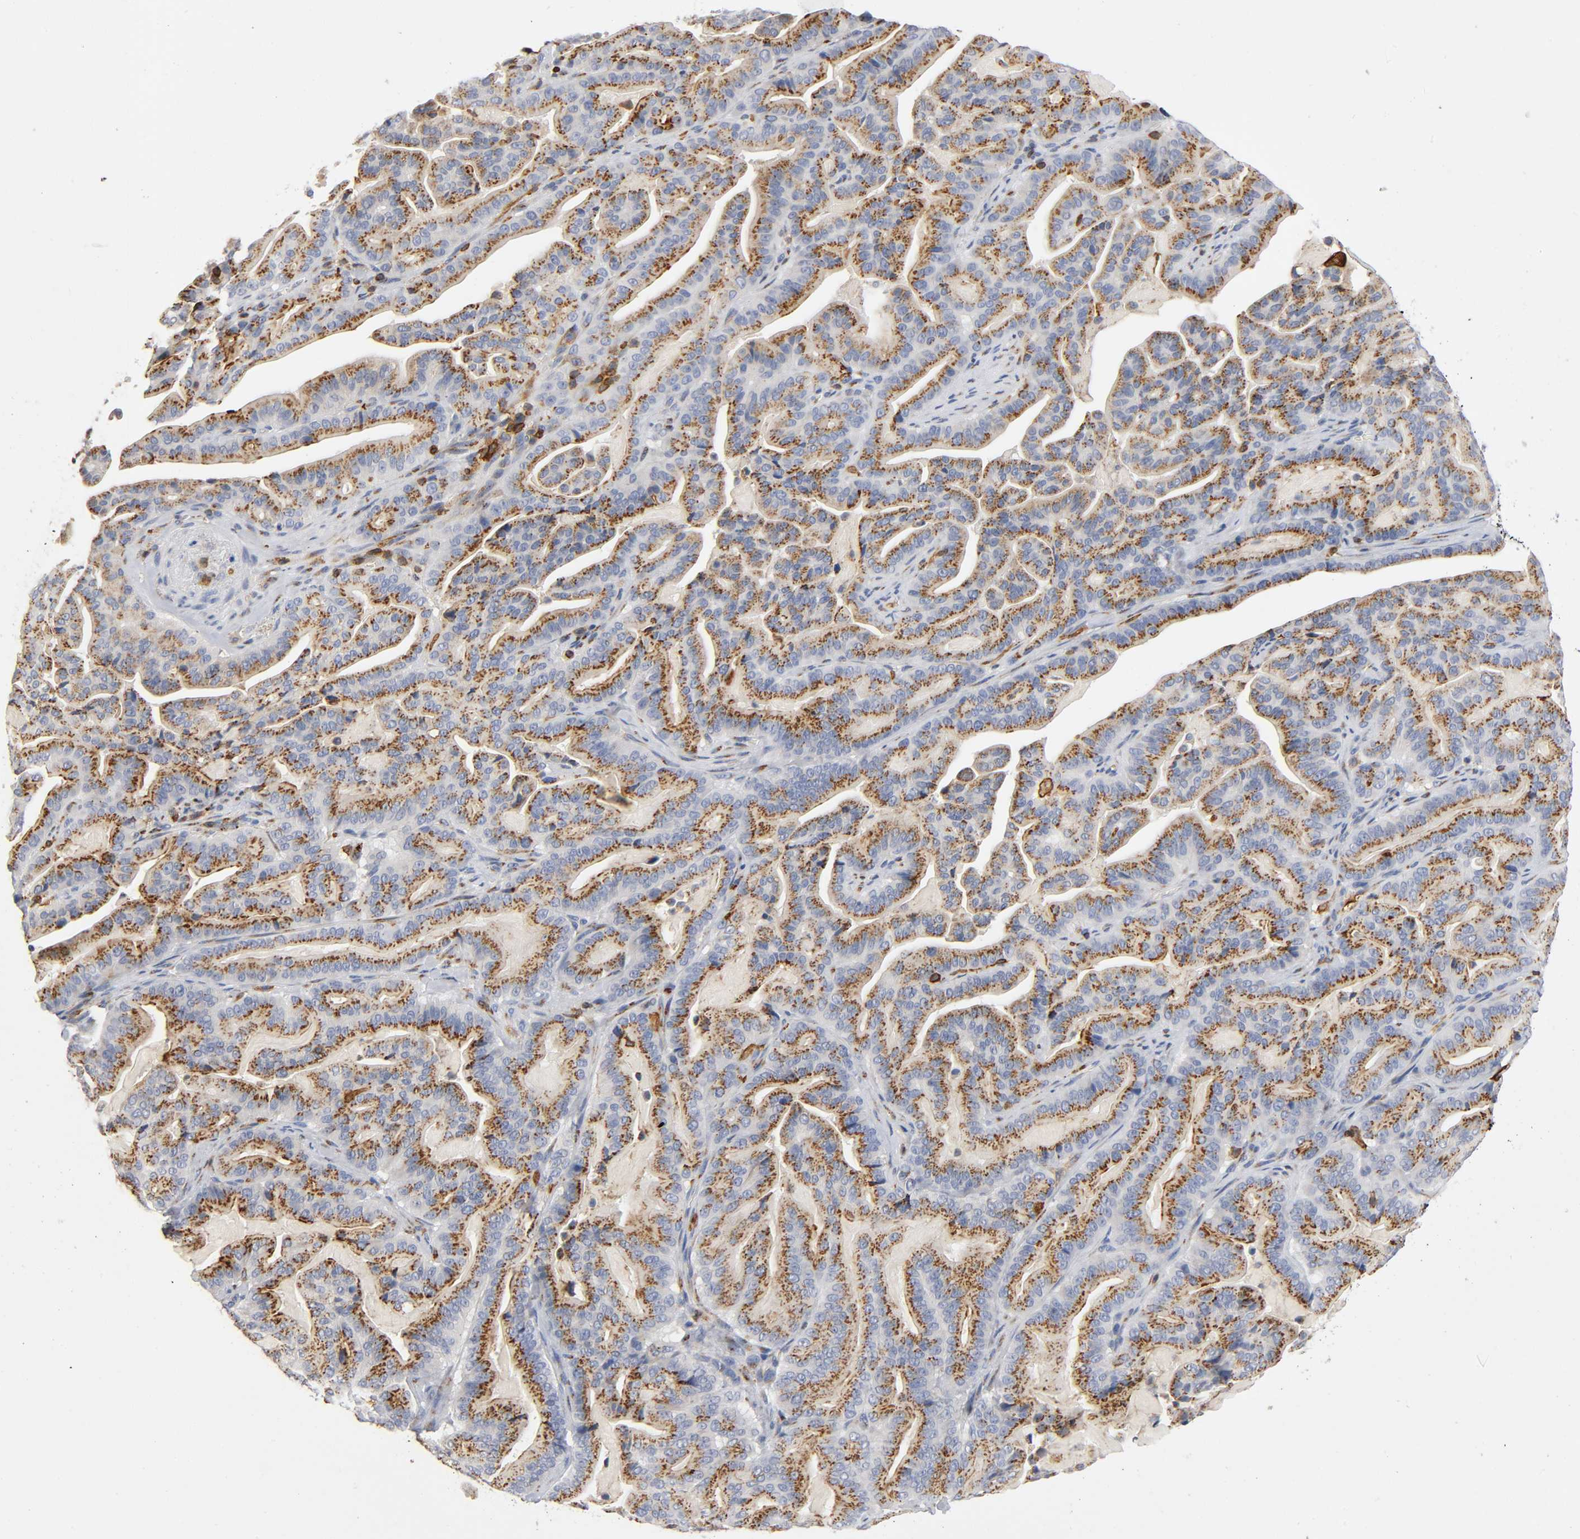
{"staining": {"intensity": "moderate", "quantity": ">75%", "location": "cytoplasmic/membranous"}, "tissue": "pancreatic cancer", "cell_type": "Tumor cells", "image_type": "cancer", "snomed": [{"axis": "morphology", "description": "Adenocarcinoma, NOS"}, {"axis": "topography", "description": "Pancreas"}], "caption": "Human pancreatic cancer (adenocarcinoma) stained for a protein (brown) exhibits moderate cytoplasmic/membranous positive positivity in approximately >75% of tumor cells.", "gene": "CAPN10", "patient": {"sex": "male", "age": 63}}